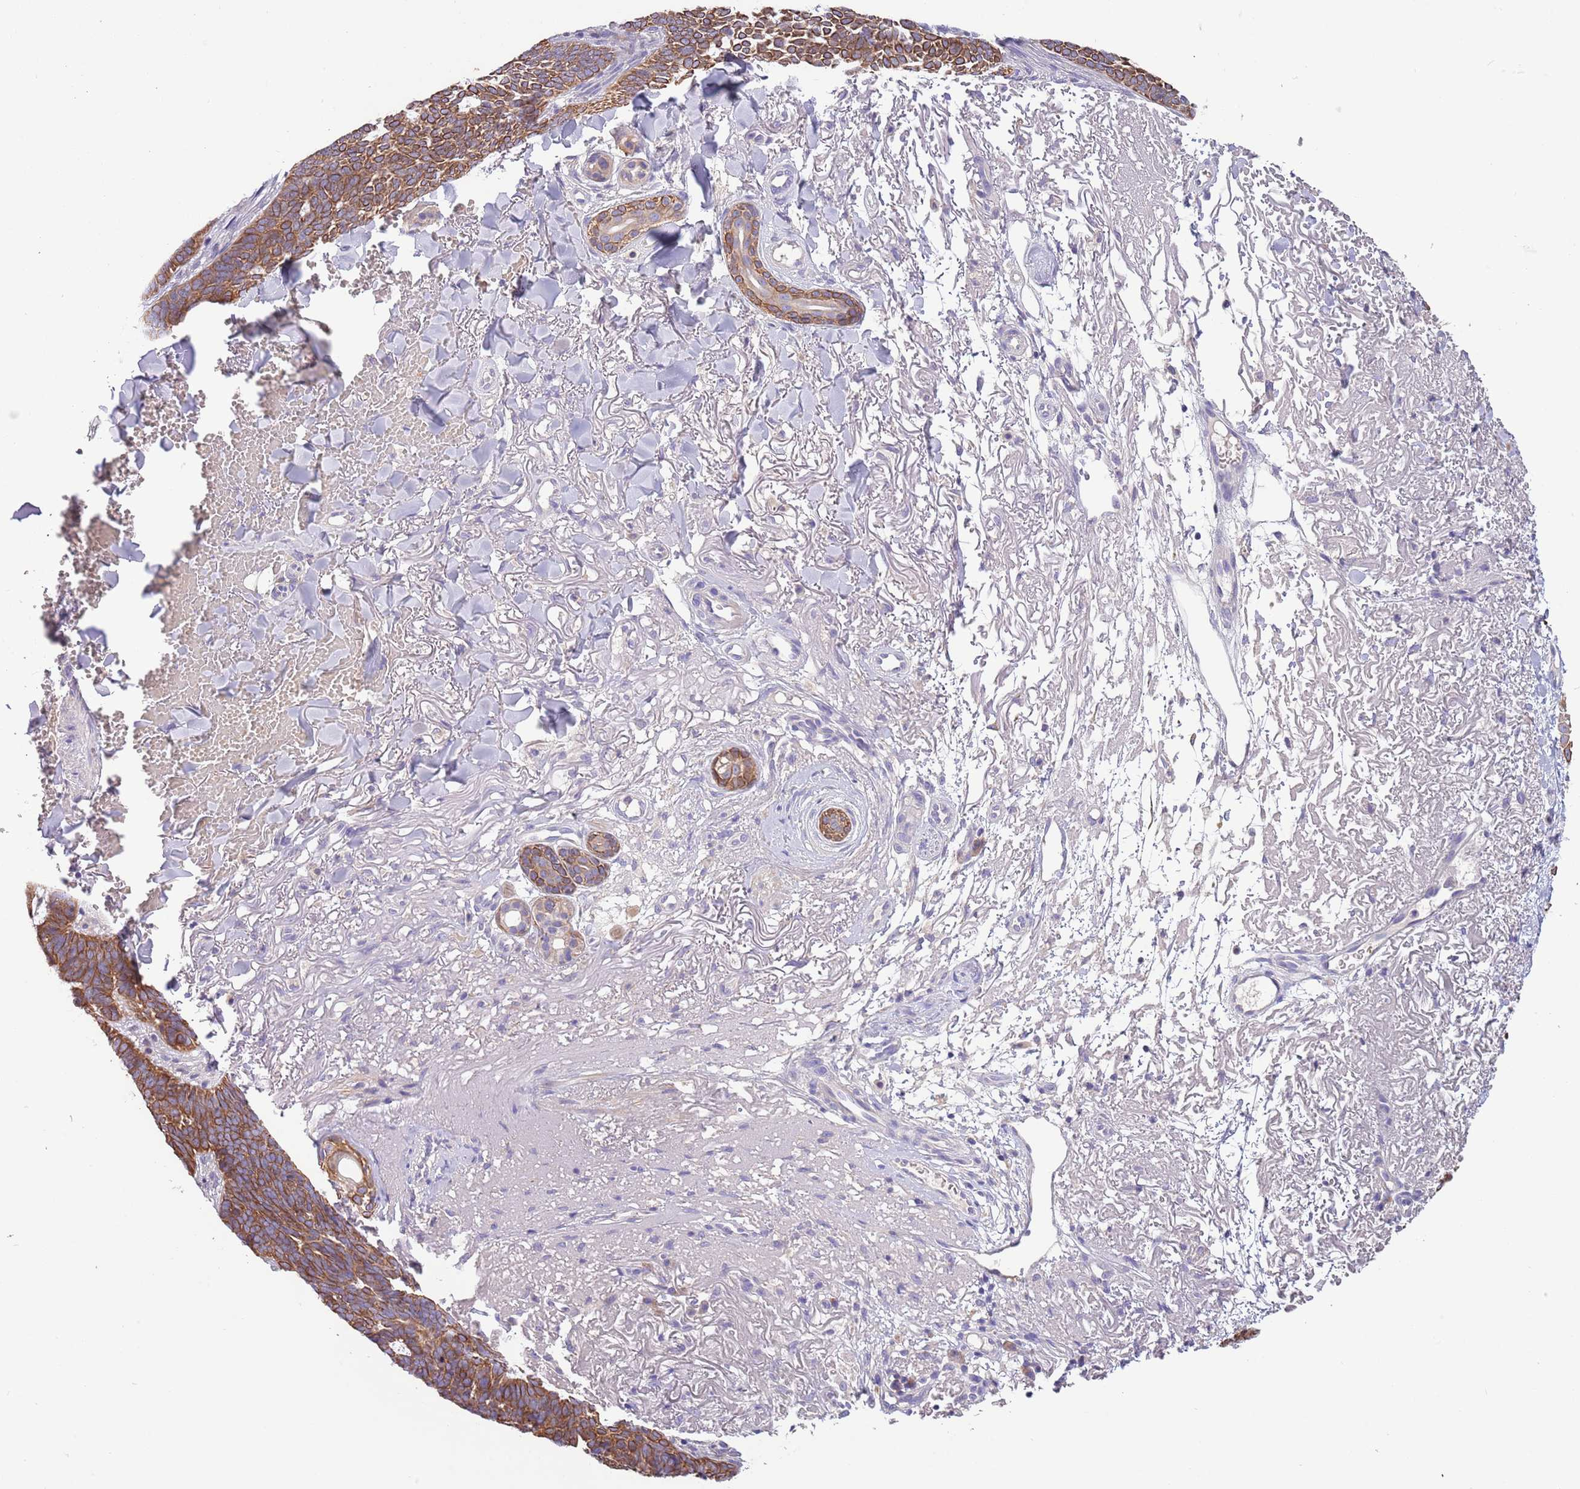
{"staining": {"intensity": "strong", "quantity": ">75%", "location": "cytoplasmic/membranous"}, "tissue": "skin cancer", "cell_type": "Tumor cells", "image_type": "cancer", "snomed": [{"axis": "morphology", "description": "Basal cell carcinoma"}, {"axis": "topography", "description": "Skin"}], "caption": "Immunohistochemical staining of basal cell carcinoma (skin) displays high levels of strong cytoplasmic/membranous expression in approximately >75% of tumor cells. (DAB IHC, brown staining for protein, blue staining for nuclei).", "gene": "ZNF658", "patient": {"sex": "female", "age": 78}}